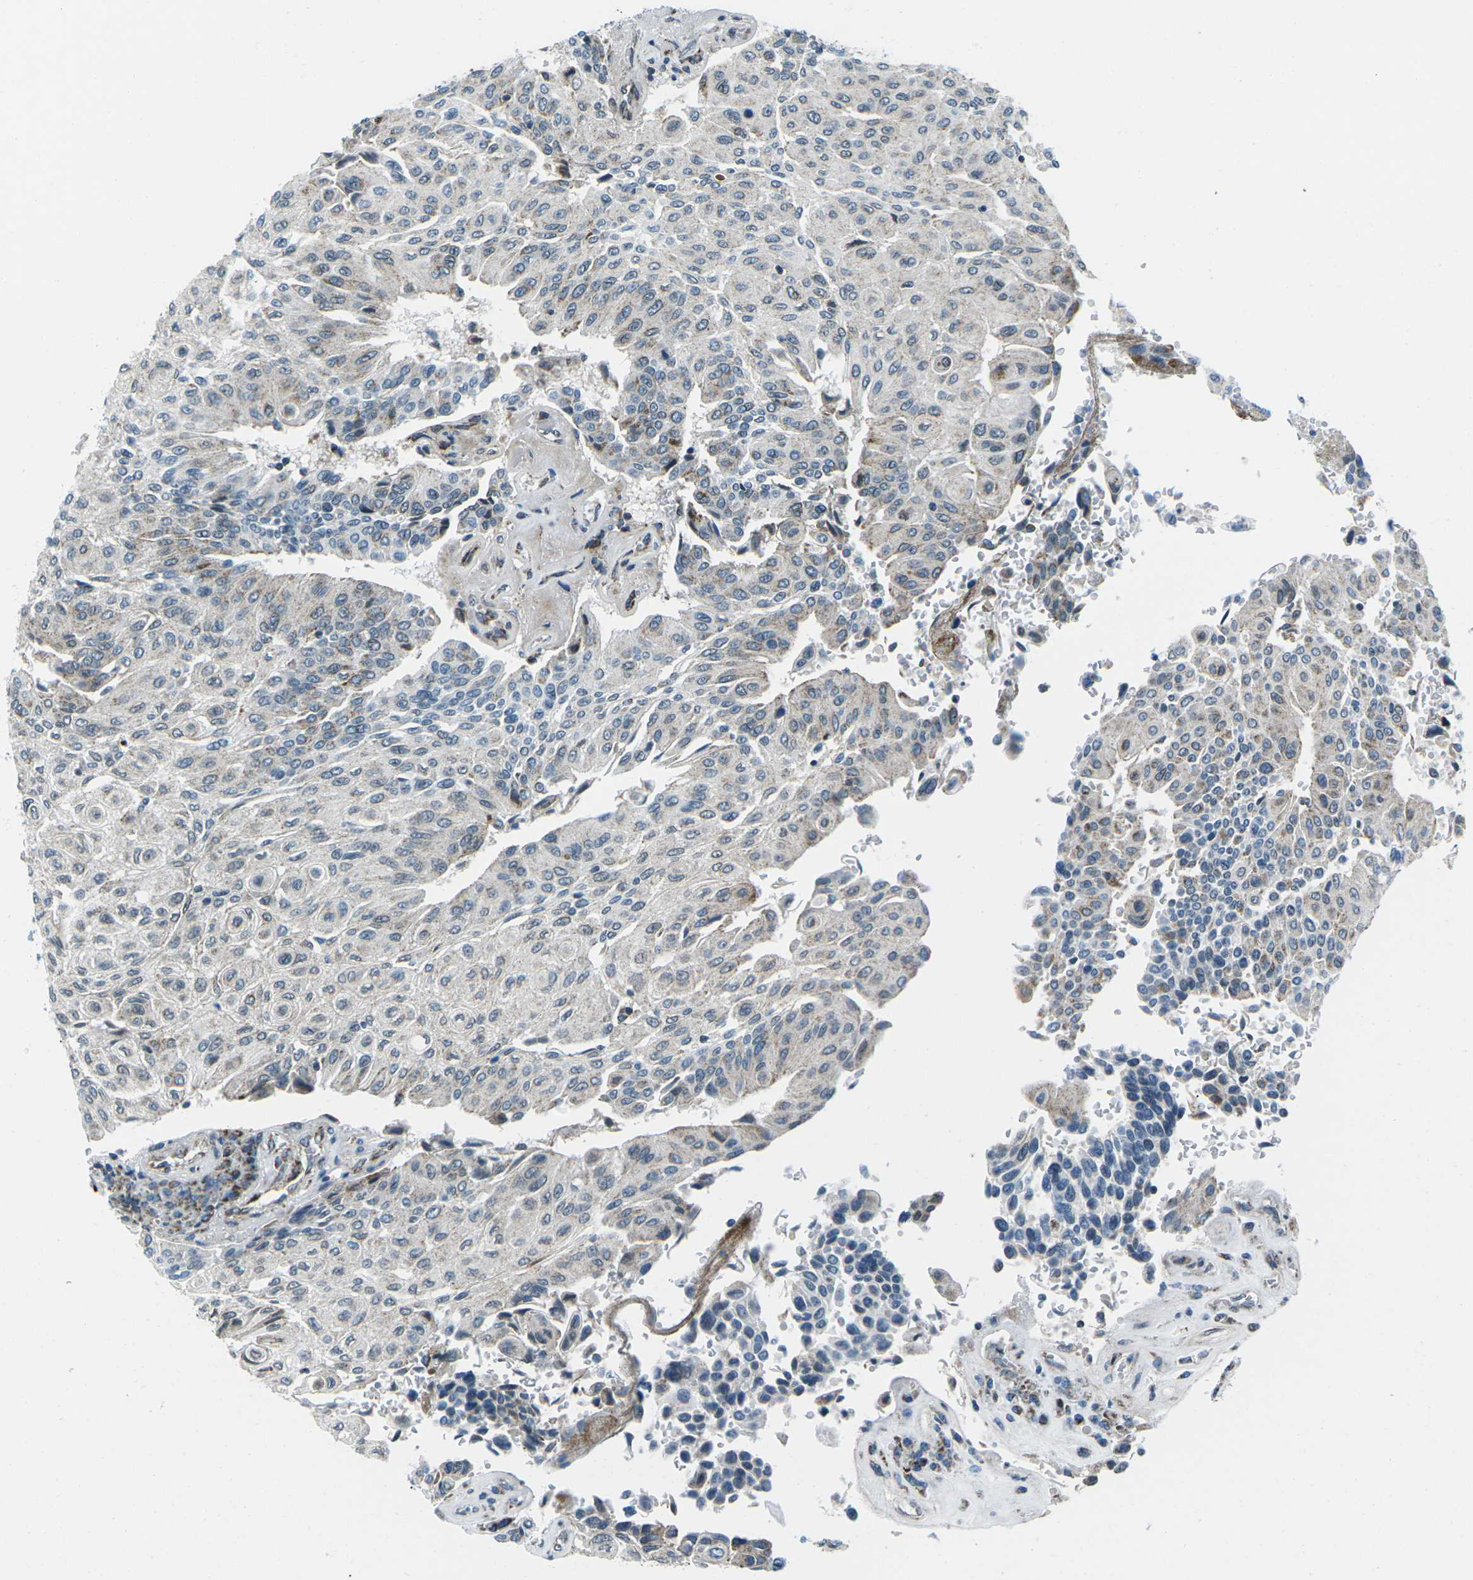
{"staining": {"intensity": "negative", "quantity": "none", "location": "none"}, "tissue": "urothelial cancer", "cell_type": "Tumor cells", "image_type": "cancer", "snomed": [{"axis": "morphology", "description": "Urothelial carcinoma, High grade"}, {"axis": "topography", "description": "Urinary bladder"}], "caption": "Urothelial cancer was stained to show a protein in brown. There is no significant expression in tumor cells. (DAB (3,3'-diaminobenzidine) immunohistochemistry (IHC), high magnification).", "gene": "RFESD", "patient": {"sex": "male", "age": 66}}